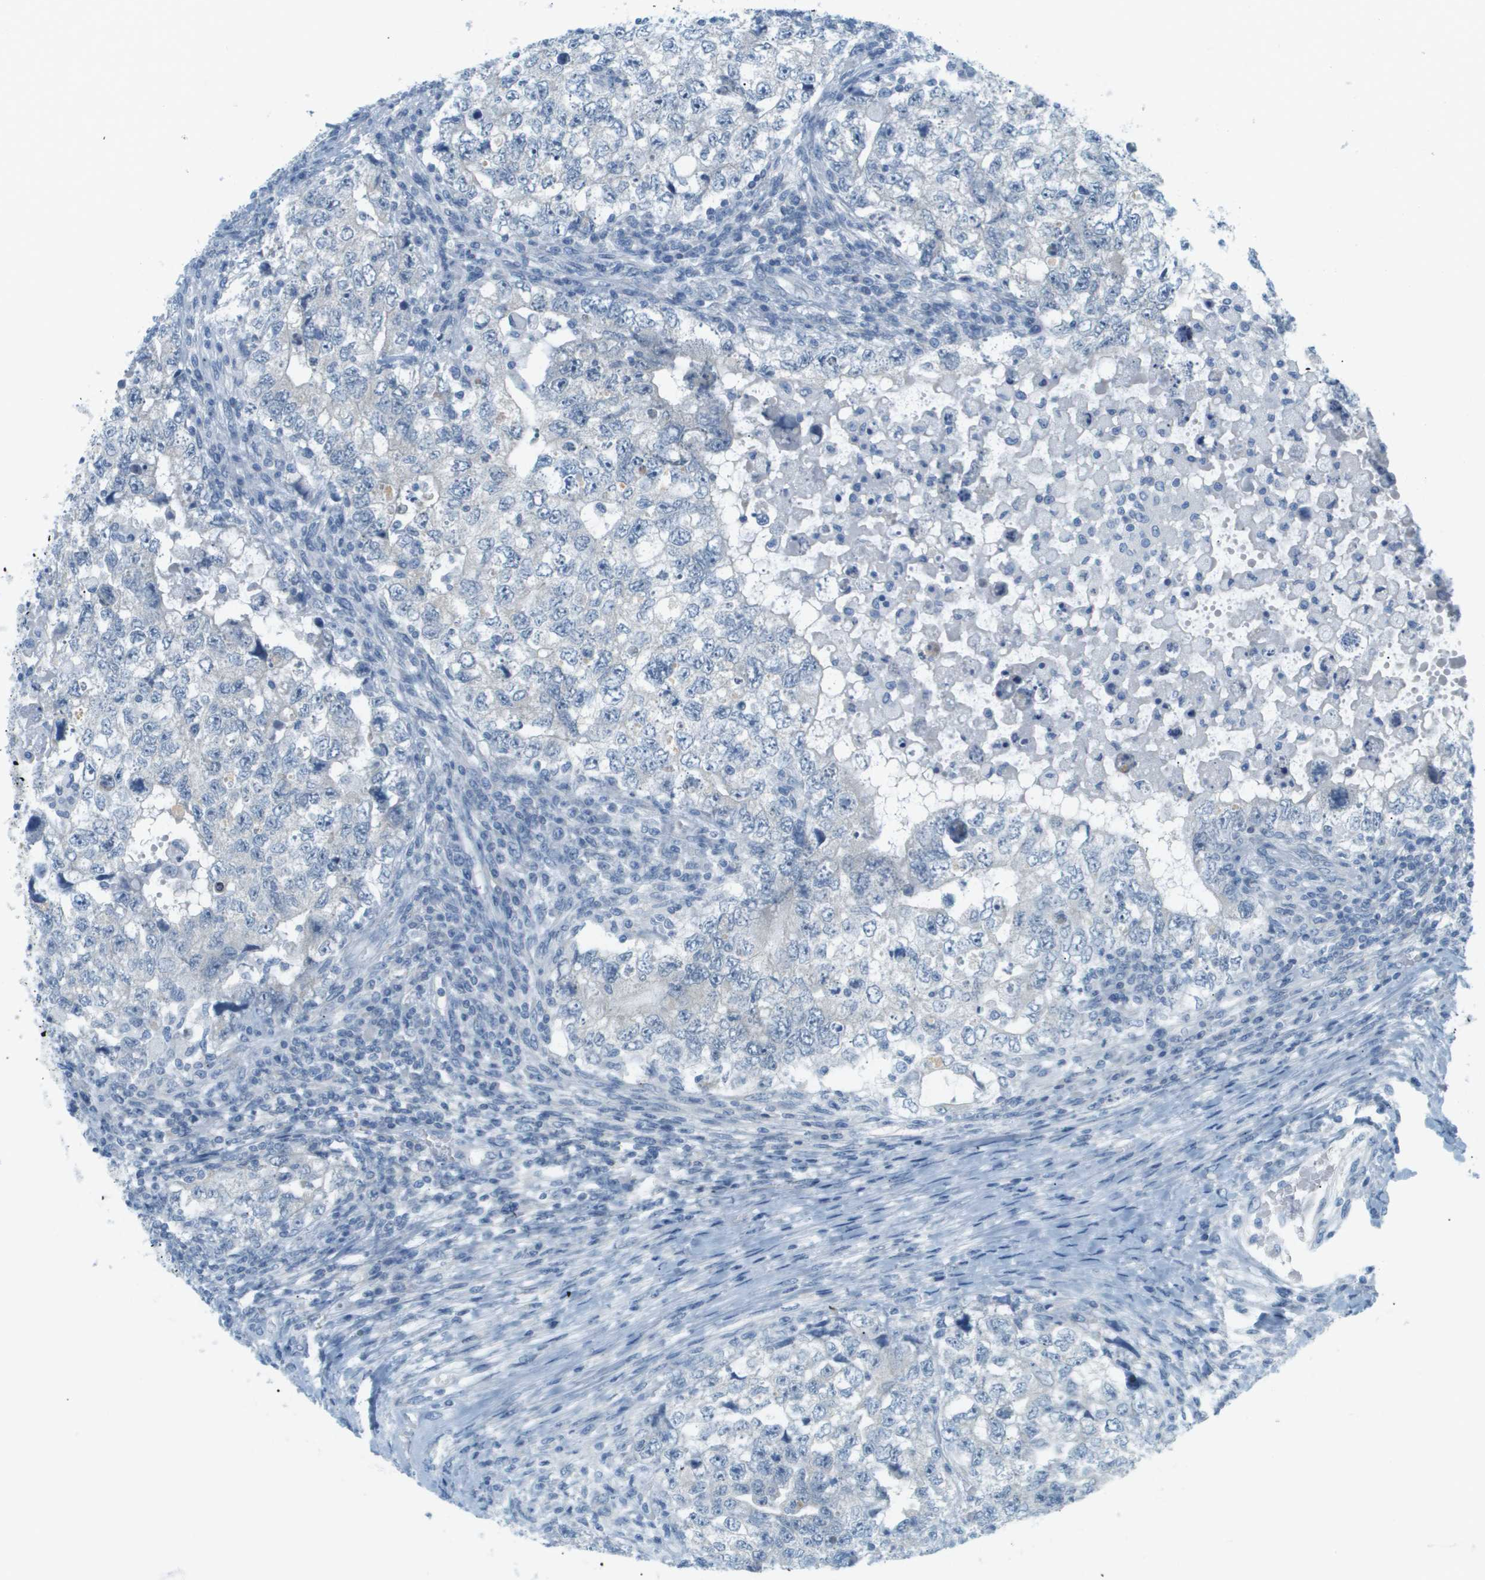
{"staining": {"intensity": "negative", "quantity": "none", "location": "none"}, "tissue": "testis cancer", "cell_type": "Tumor cells", "image_type": "cancer", "snomed": [{"axis": "morphology", "description": "Carcinoma, Embryonal, NOS"}, {"axis": "topography", "description": "Testis"}], "caption": "Tumor cells are negative for brown protein staining in embryonal carcinoma (testis).", "gene": "SMYD5", "patient": {"sex": "male", "age": 36}}